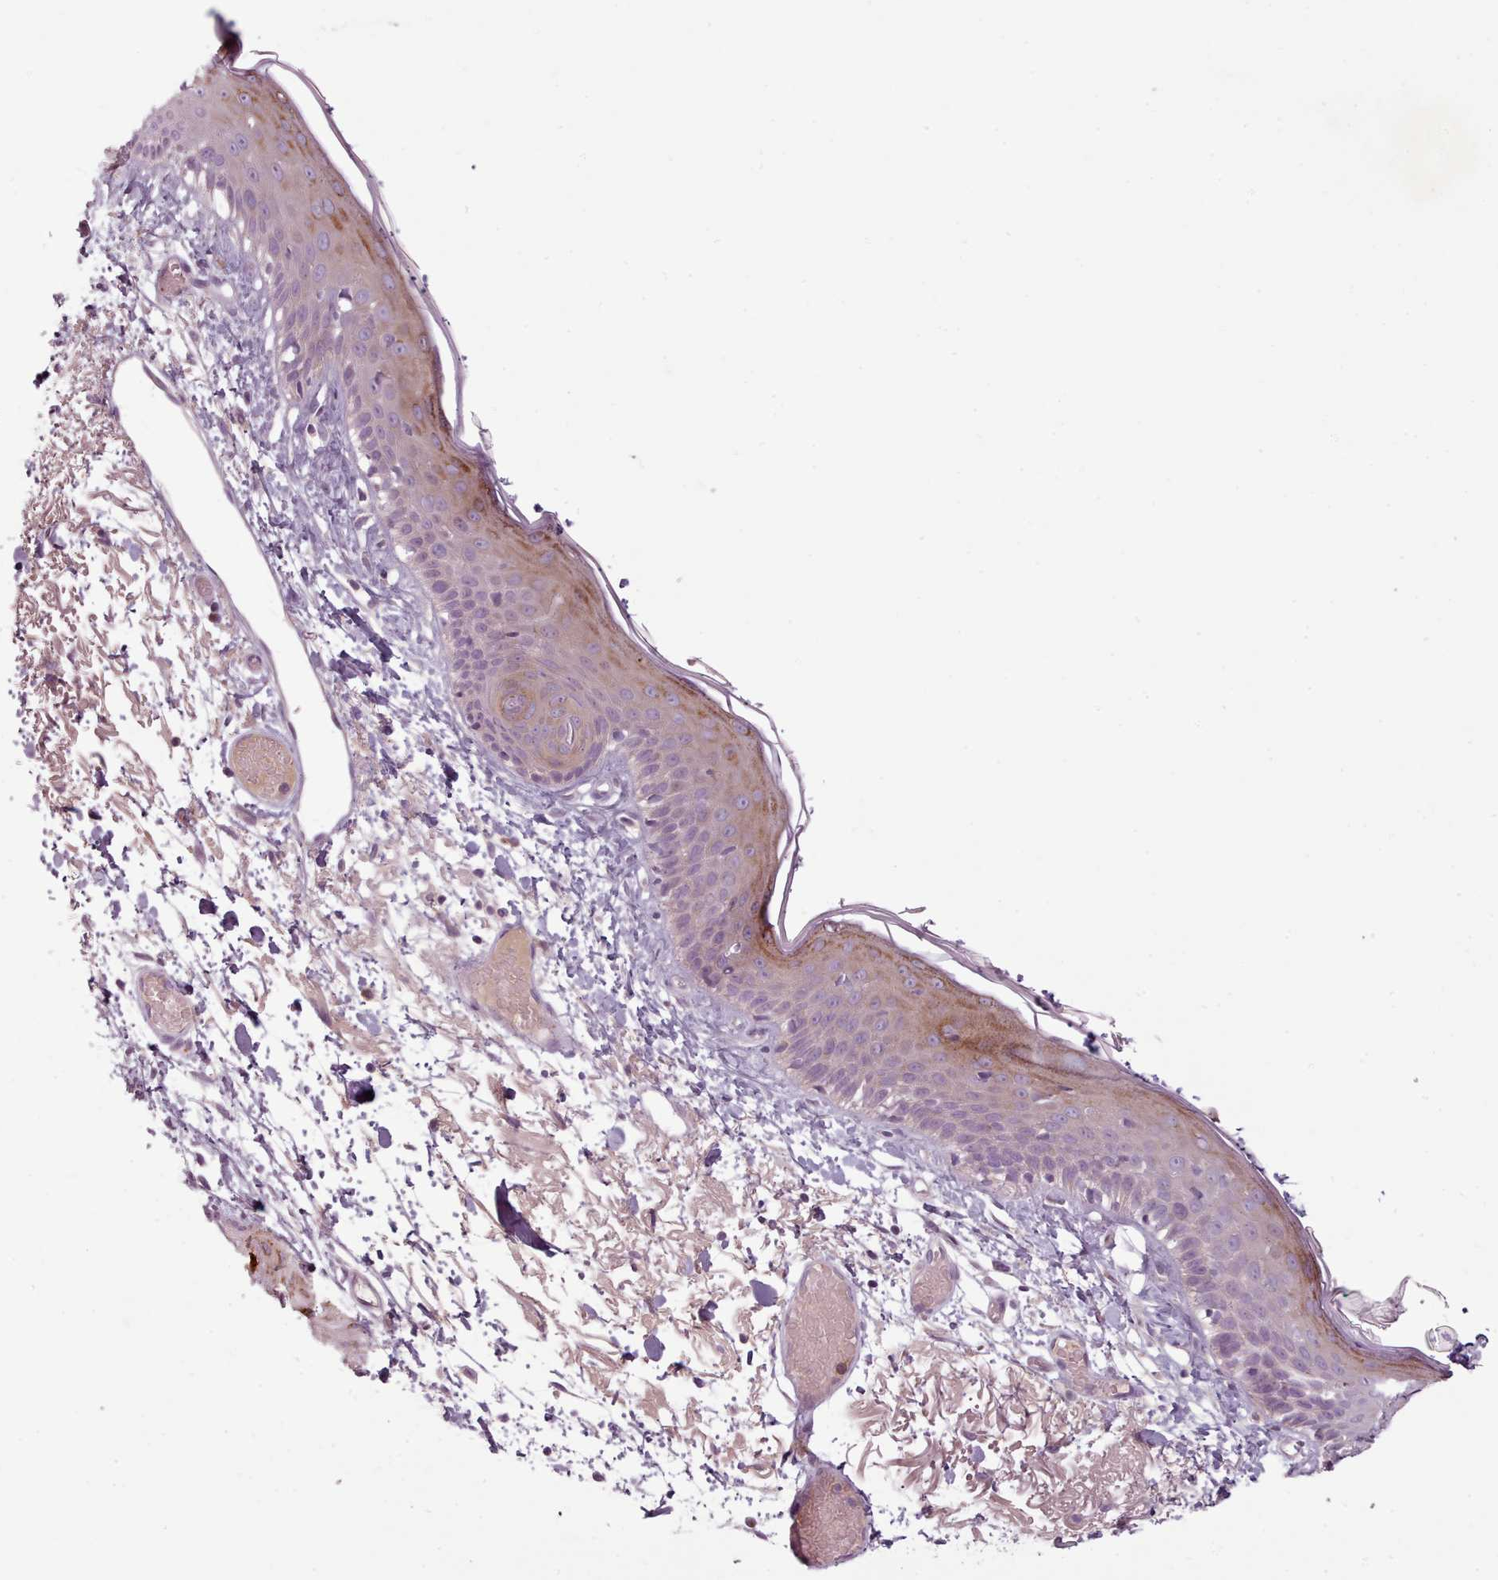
{"staining": {"intensity": "negative", "quantity": "none", "location": "none"}, "tissue": "skin", "cell_type": "Fibroblasts", "image_type": "normal", "snomed": [{"axis": "morphology", "description": "Normal tissue, NOS"}, {"axis": "topography", "description": "Skin"}], "caption": "DAB (3,3'-diaminobenzidine) immunohistochemical staining of benign human skin displays no significant positivity in fibroblasts. The staining is performed using DAB brown chromogen with nuclei counter-stained in using hematoxylin.", "gene": "LAPTM5", "patient": {"sex": "male", "age": 79}}